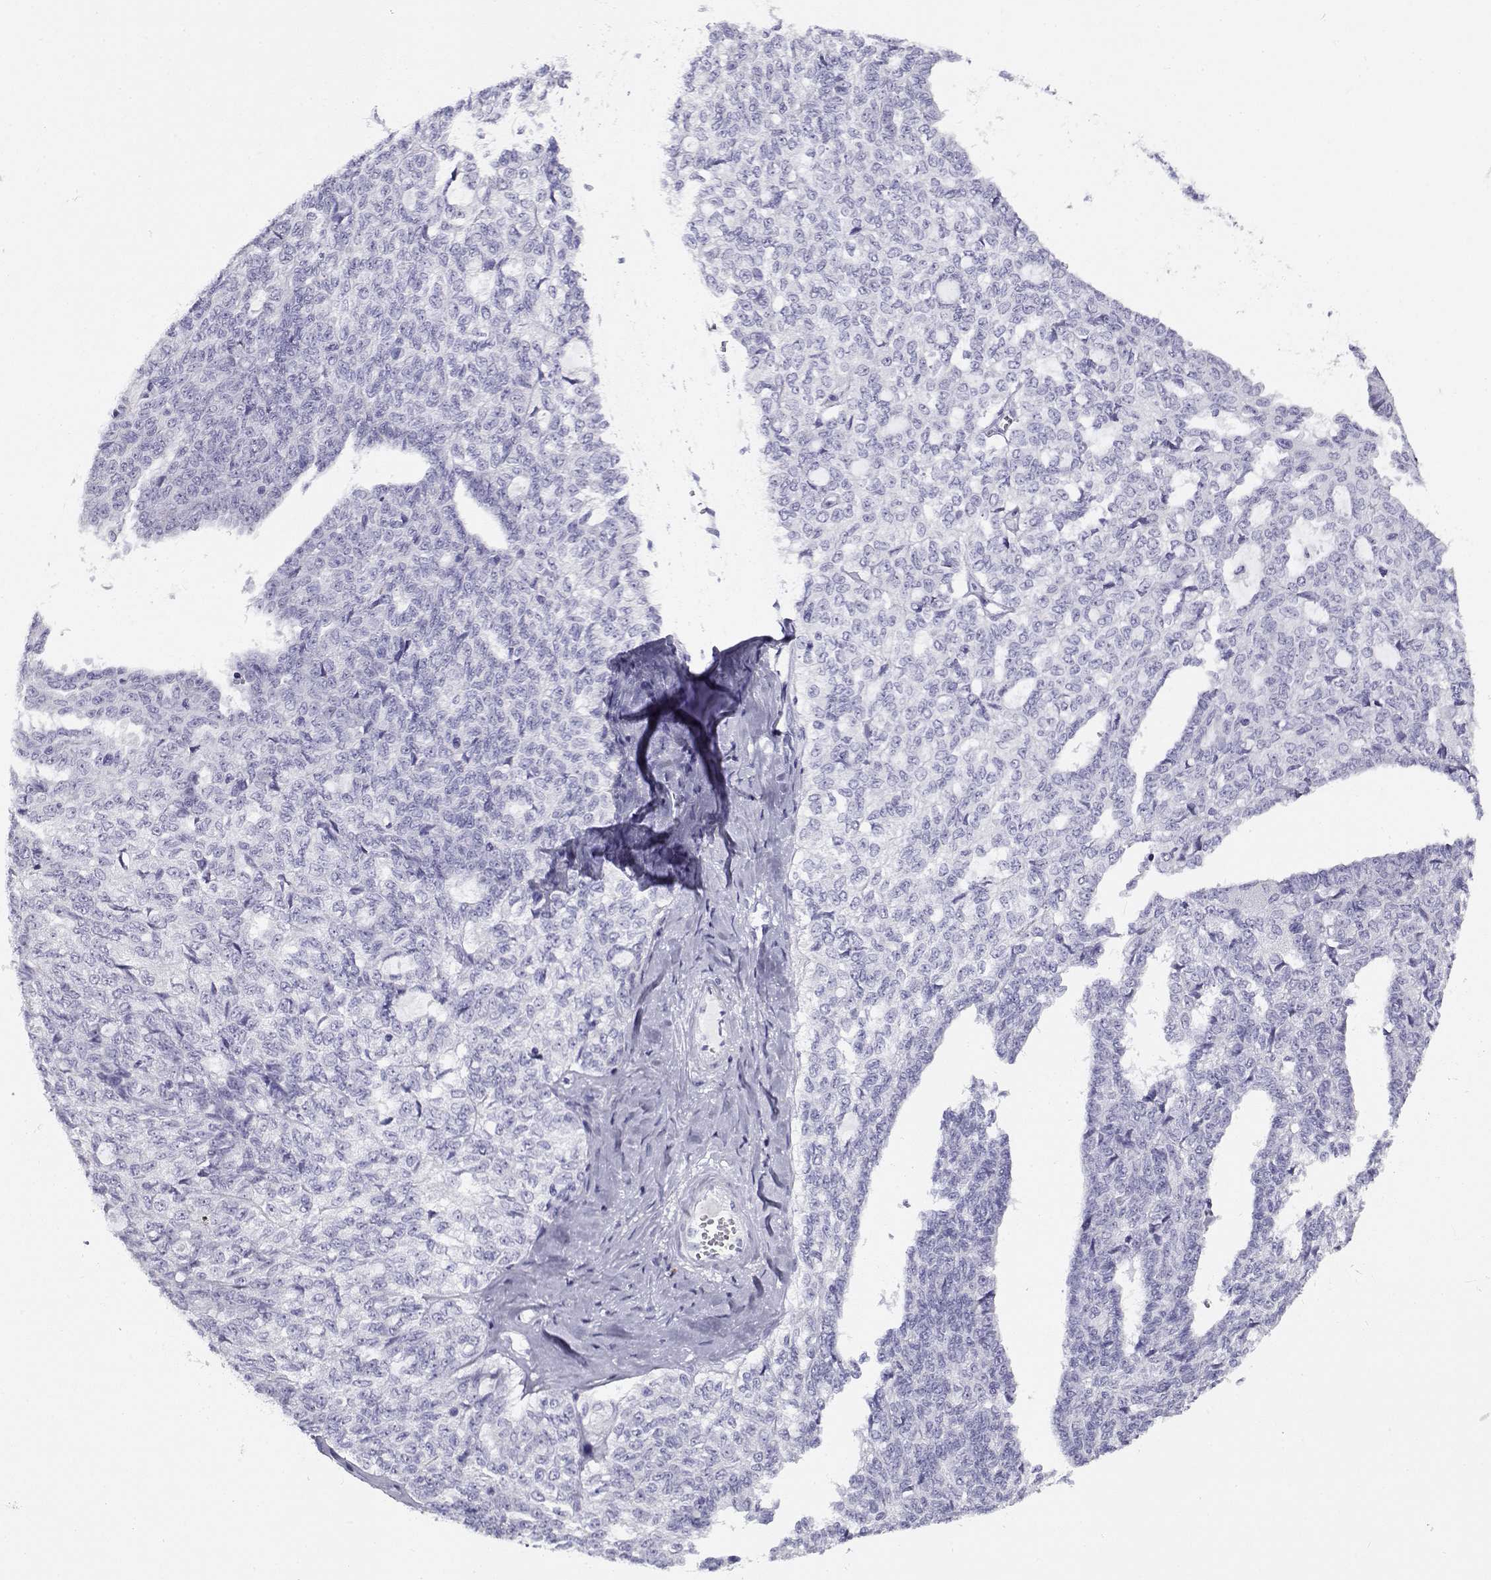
{"staining": {"intensity": "negative", "quantity": "none", "location": "none"}, "tissue": "ovarian cancer", "cell_type": "Tumor cells", "image_type": "cancer", "snomed": [{"axis": "morphology", "description": "Cystadenocarcinoma, serous, NOS"}, {"axis": "topography", "description": "Ovary"}], "caption": "Protein analysis of ovarian serous cystadenocarcinoma reveals no significant expression in tumor cells.", "gene": "CABS1", "patient": {"sex": "female", "age": 71}}